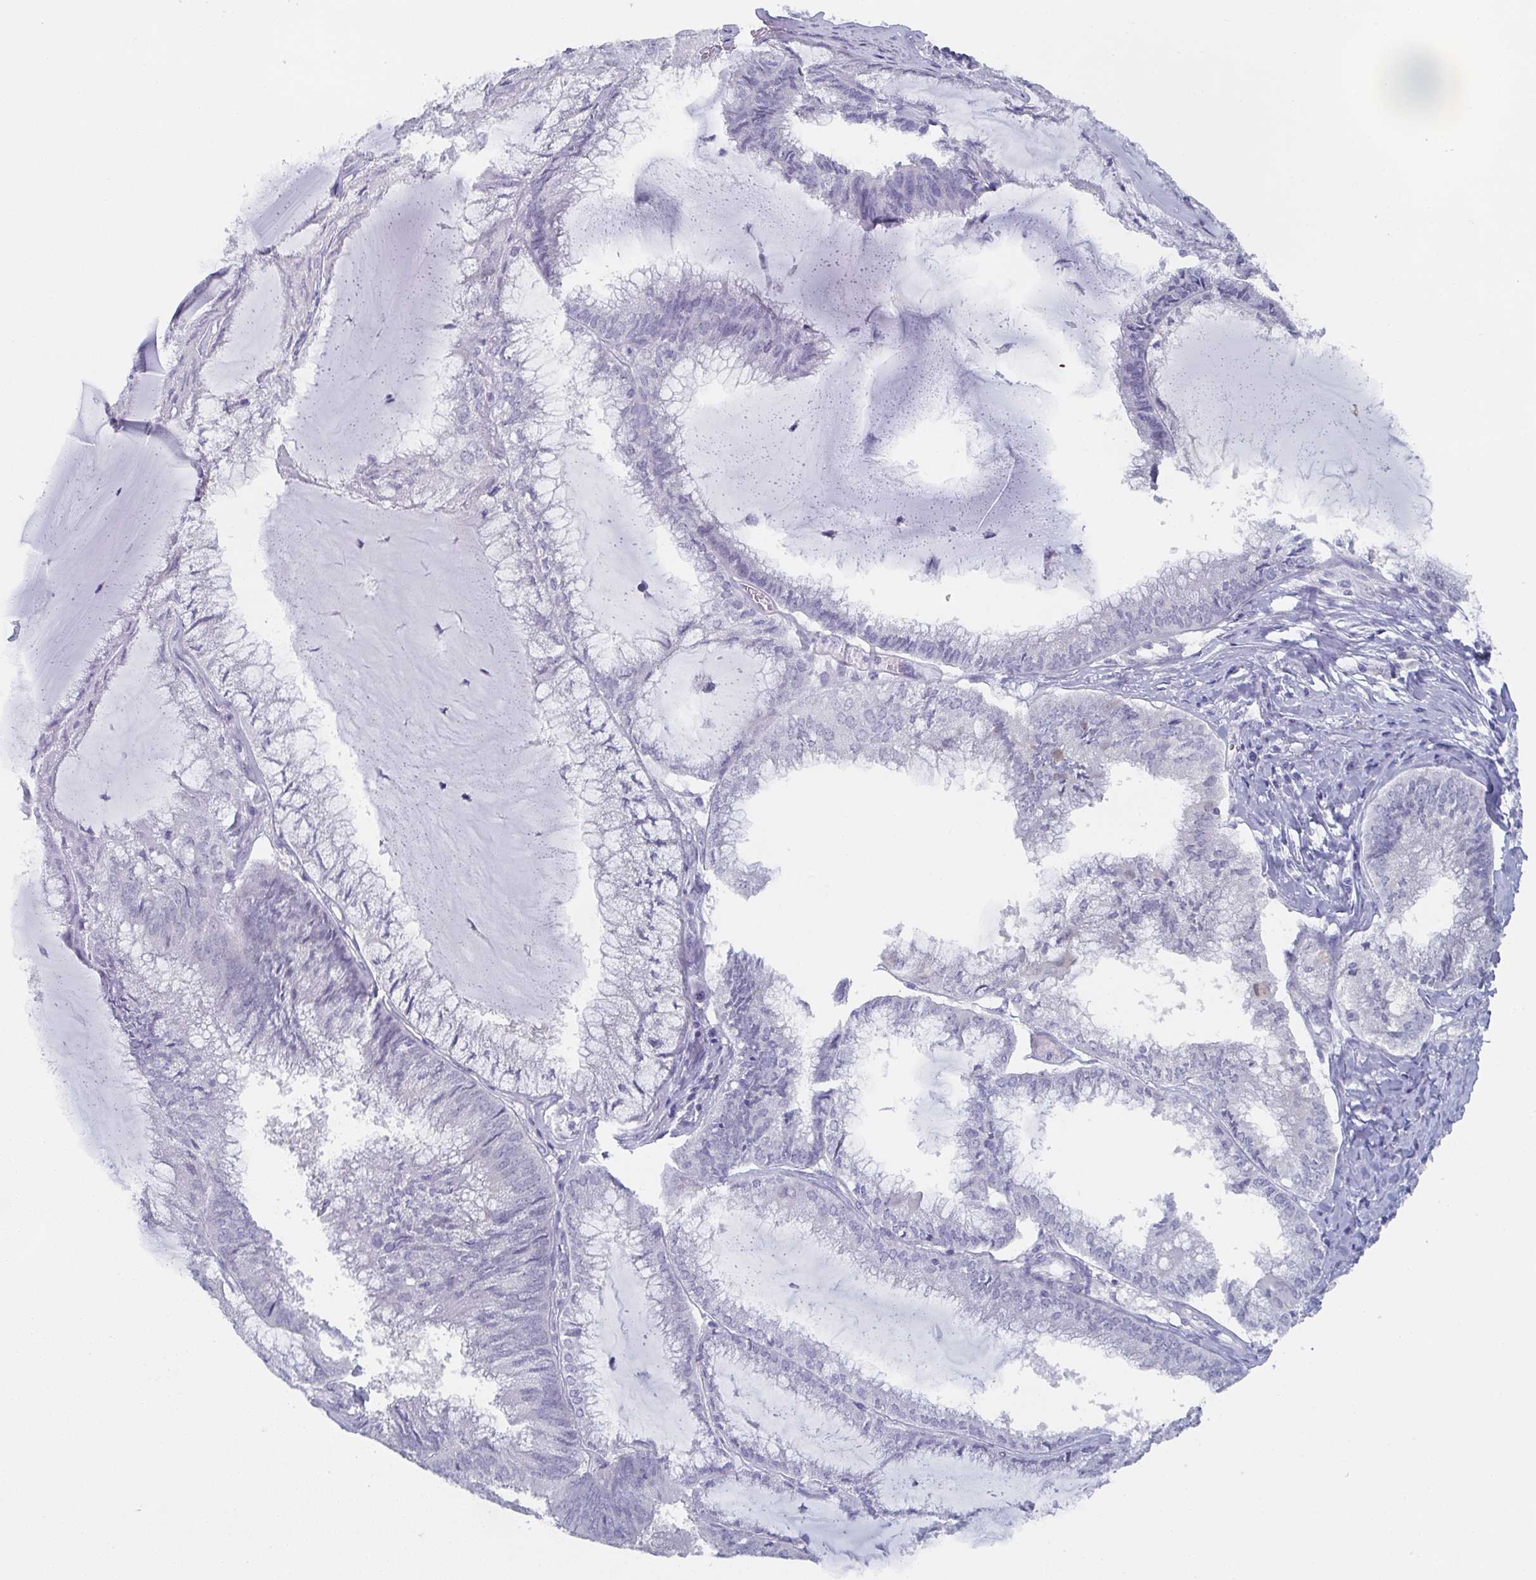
{"staining": {"intensity": "negative", "quantity": "none", "location": "none"}, "tissue": "endometrial cancer", "cell_type": "Tumor cells", "image_type": "cancer", "snomed": [{"axis": "morphology", "description": "Carcinoma, NOS"}, {"axis": "topography", "description": "Endometrium"}], "caption": "Tumor cells show no significant expression in endometrial carcinoma.", "gene": "DYDC2", "patient": {"sex": "female", "age": 62}}